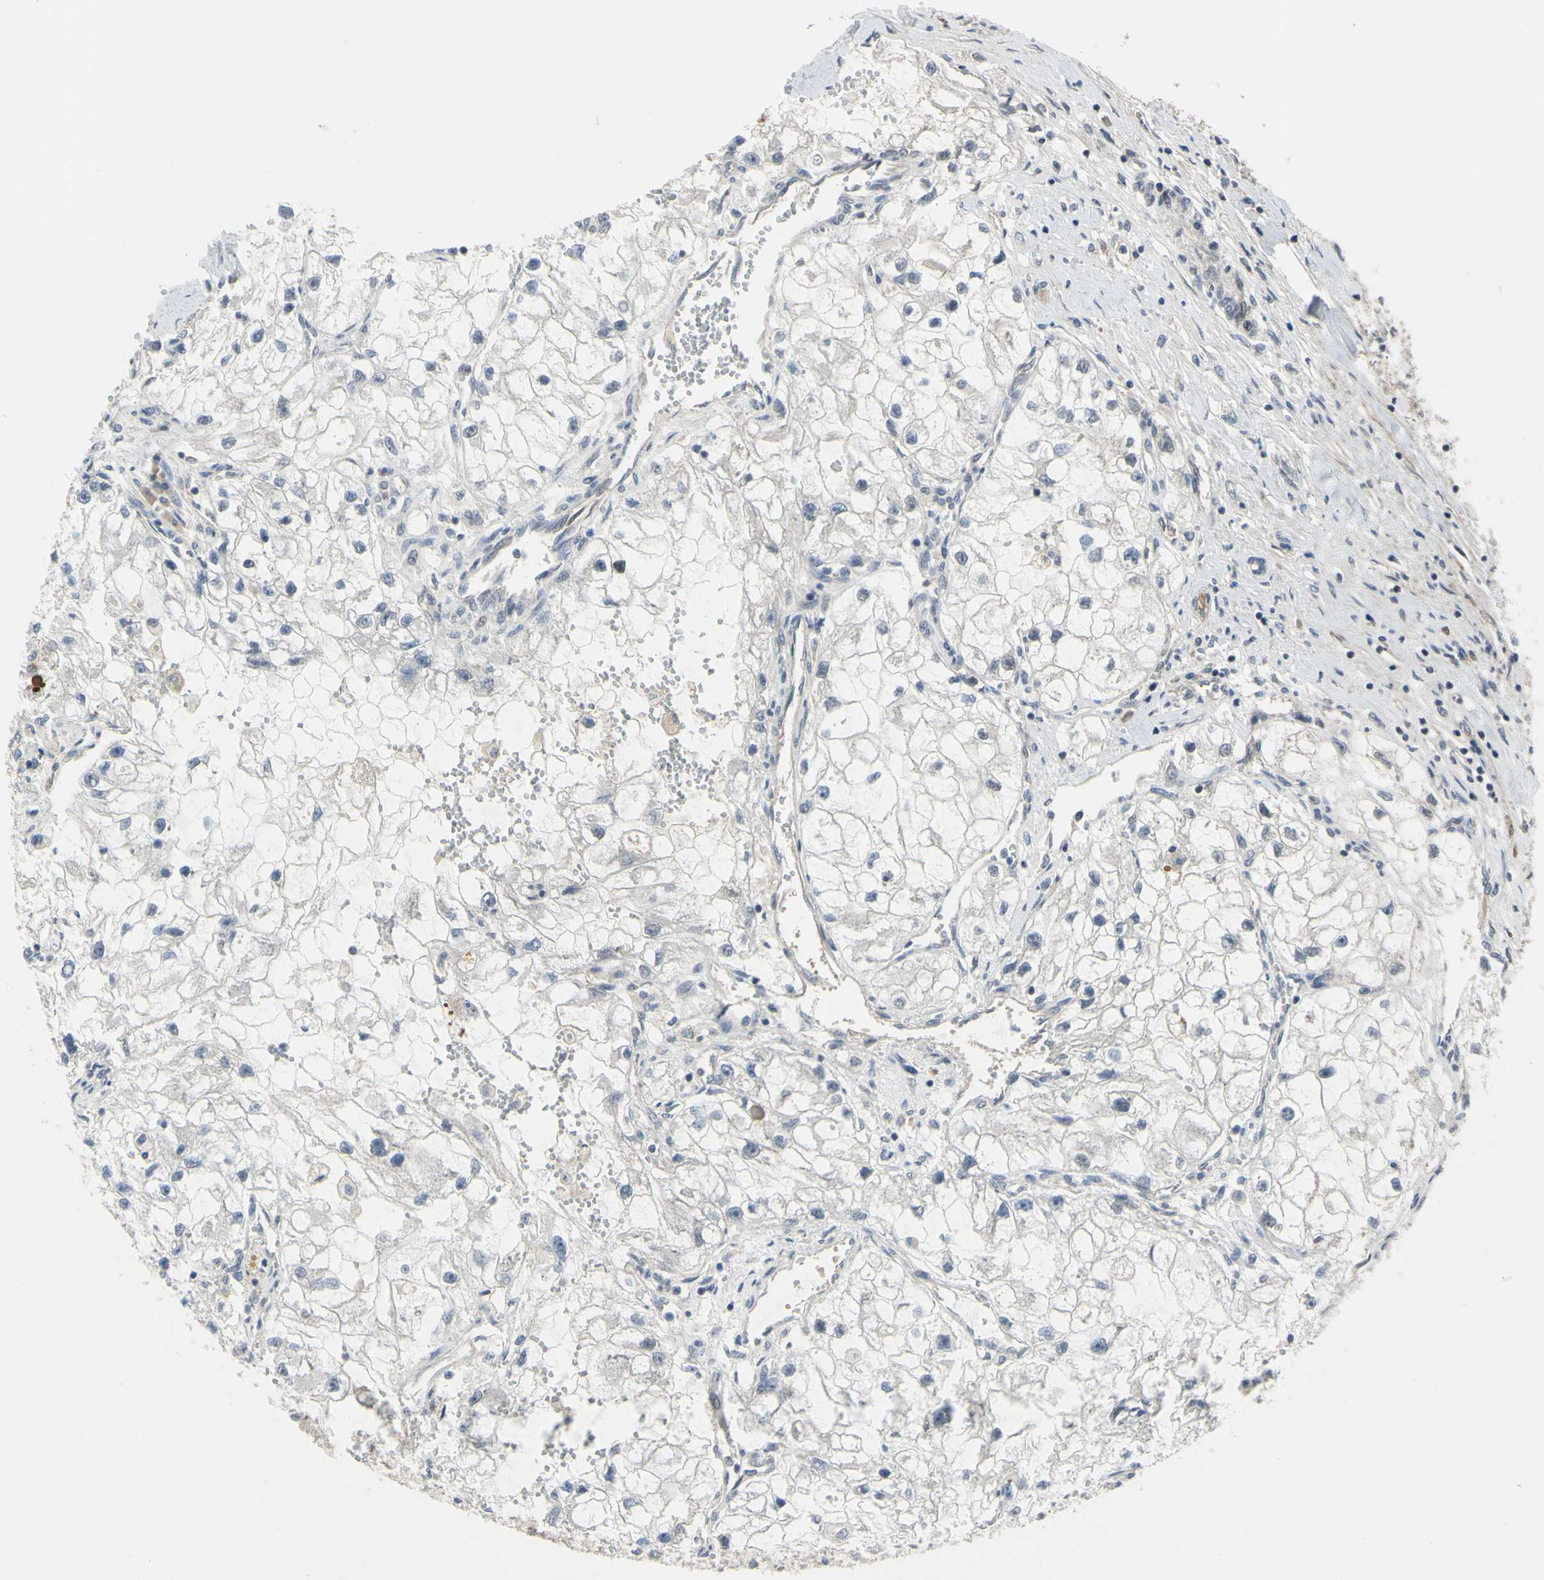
{"staining": {"intensity": "negative", "quantity": "none", "location": "none"}, "tissue": "renal cancer", "cell_type": "Tumor cells", "image_type": "cancer", "snomed": [{"axis": "morphology", "description": "Adenocarcinoma, NOS"}, {"axis": "topography", "description": "Kidney"}], "caption": "Tumor cells show no significant expression in renal adenocarcinoma.", "gene": "COMMD9", "patient": {"sex": "female", "age": 70}}